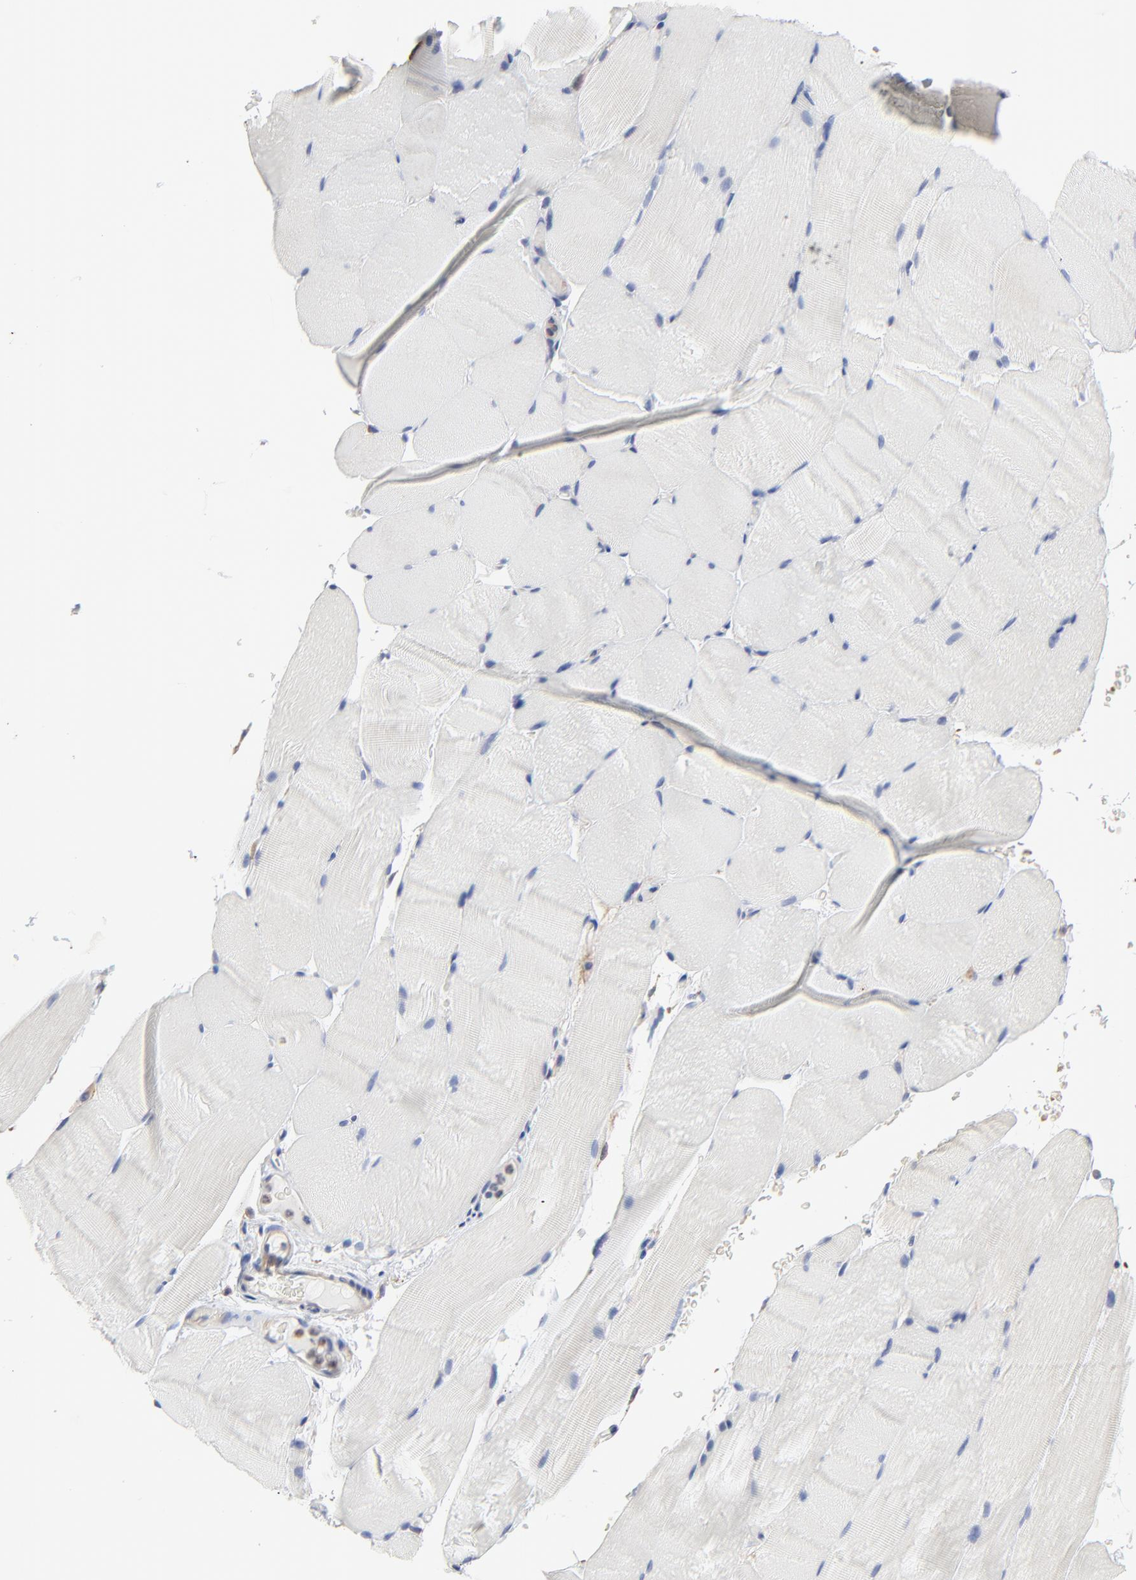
{"staining": {"intensity": "negative", "quantity": "none", "location": "none"}, "tissue": "skeletal muscle", "cell_type": "Myocytes", "image_type": "normal", "snomed": [{"axis": "morphology", "description": "Normal tissue, NOS"}, {"axis": "topography", "description": "Skeletal muscle"}, {"axis": "topography", "description": "Parathyroid gland"}], "caption": "Myocytes are negative for protein expression in benign human skeletal muscle. (DAB immunohistochemistry (IHC), high magnification).", "gene": "NXF3", "patient": {"sex": "female", "age": 37}}